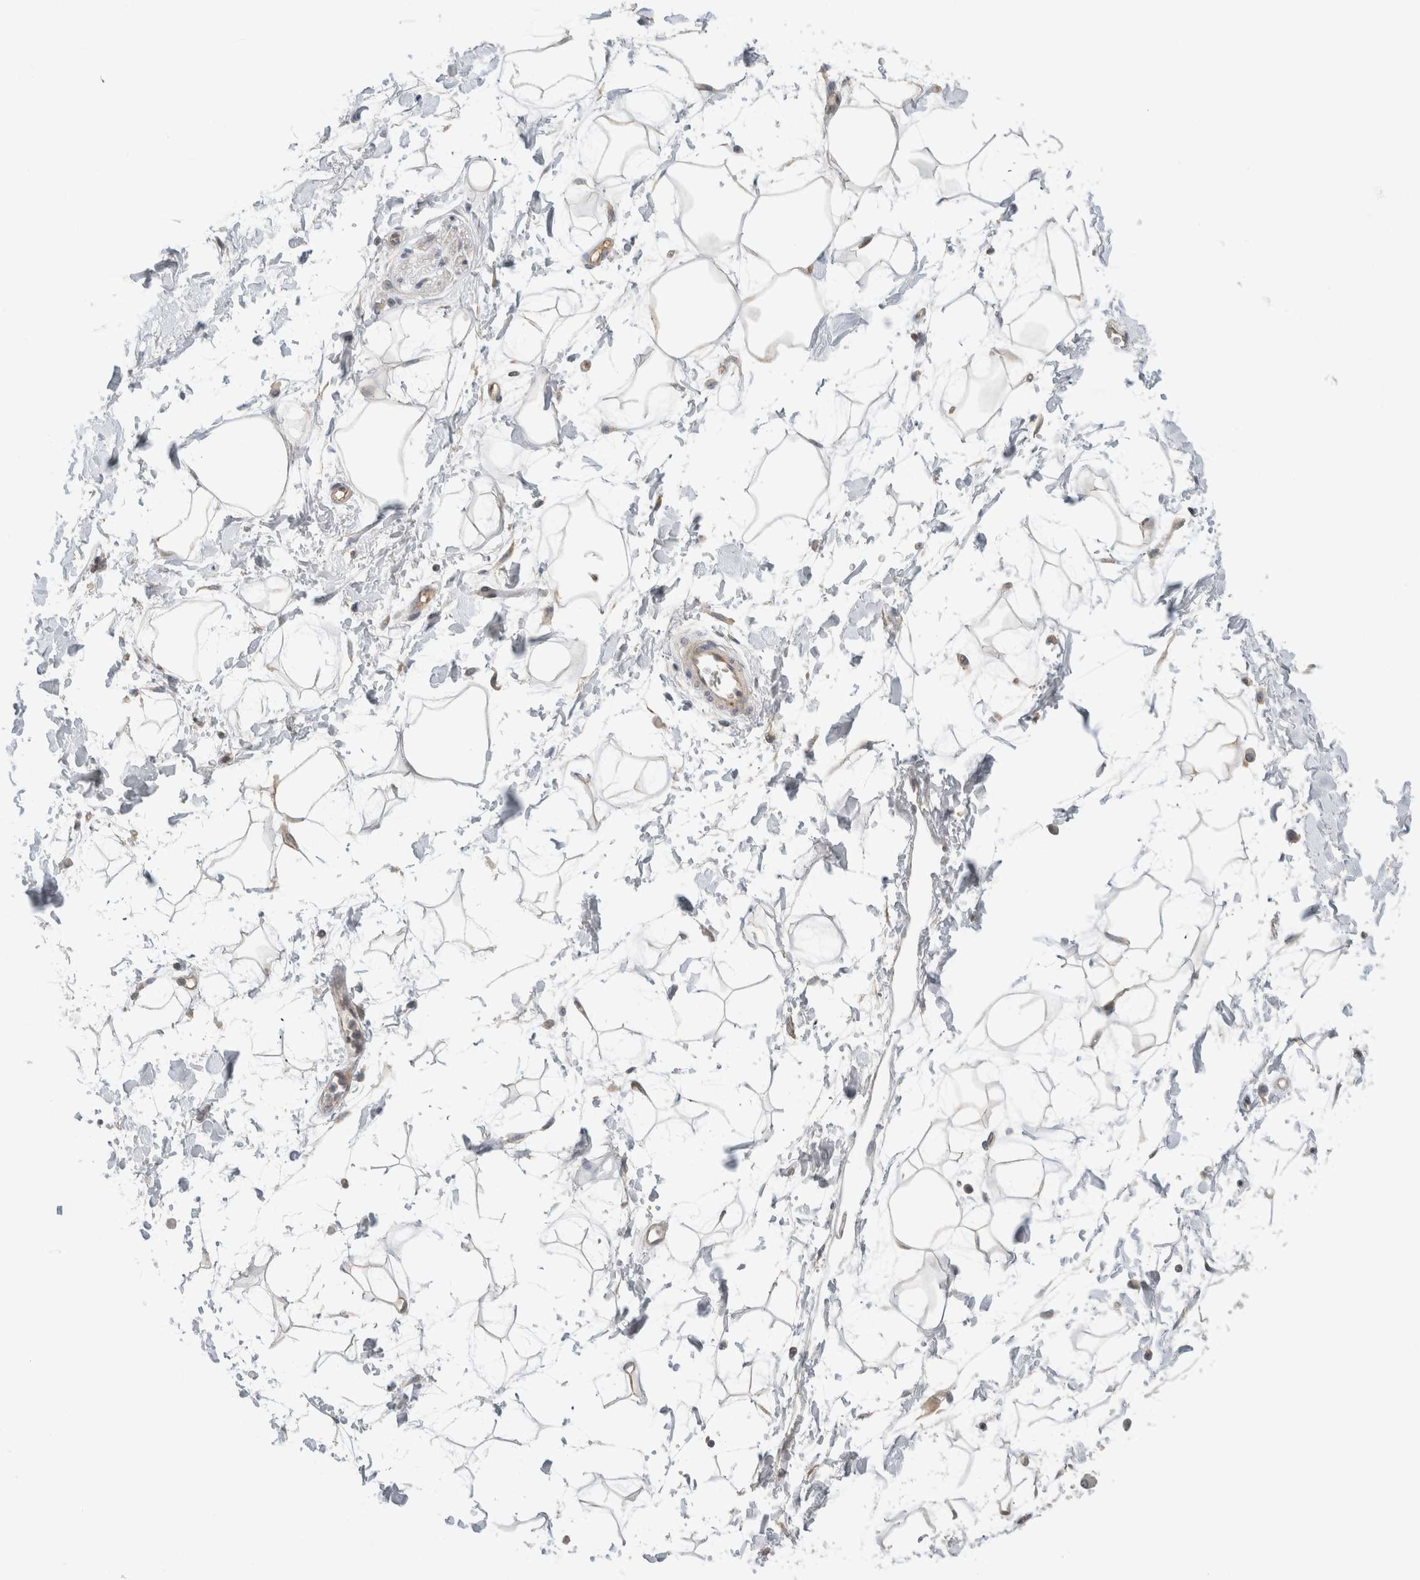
{"staining": {"intensity": "negative", "quantity": "none", "location": "none"}, "tissue": "adipose tissue", "cell_type": "Adipocytes", "image_type": "normal", "snomed": [{"axis": "morphology", "description": "Normal tissue, NOS"}, {"axis": "topography", "description": "Soft tissue"}], "caption": "High magnification brightfield microscopy of unremarkable adipose tissue stained with DAB (3,3'-diaminobenzidine) (brown) and counterstained with hematoxylin (blue): adipocytes show no significant positivity. (DAB IHC, high magnification).", "gene": "ERCC6L2", "patient": {"sex": "male", "age": 72}}